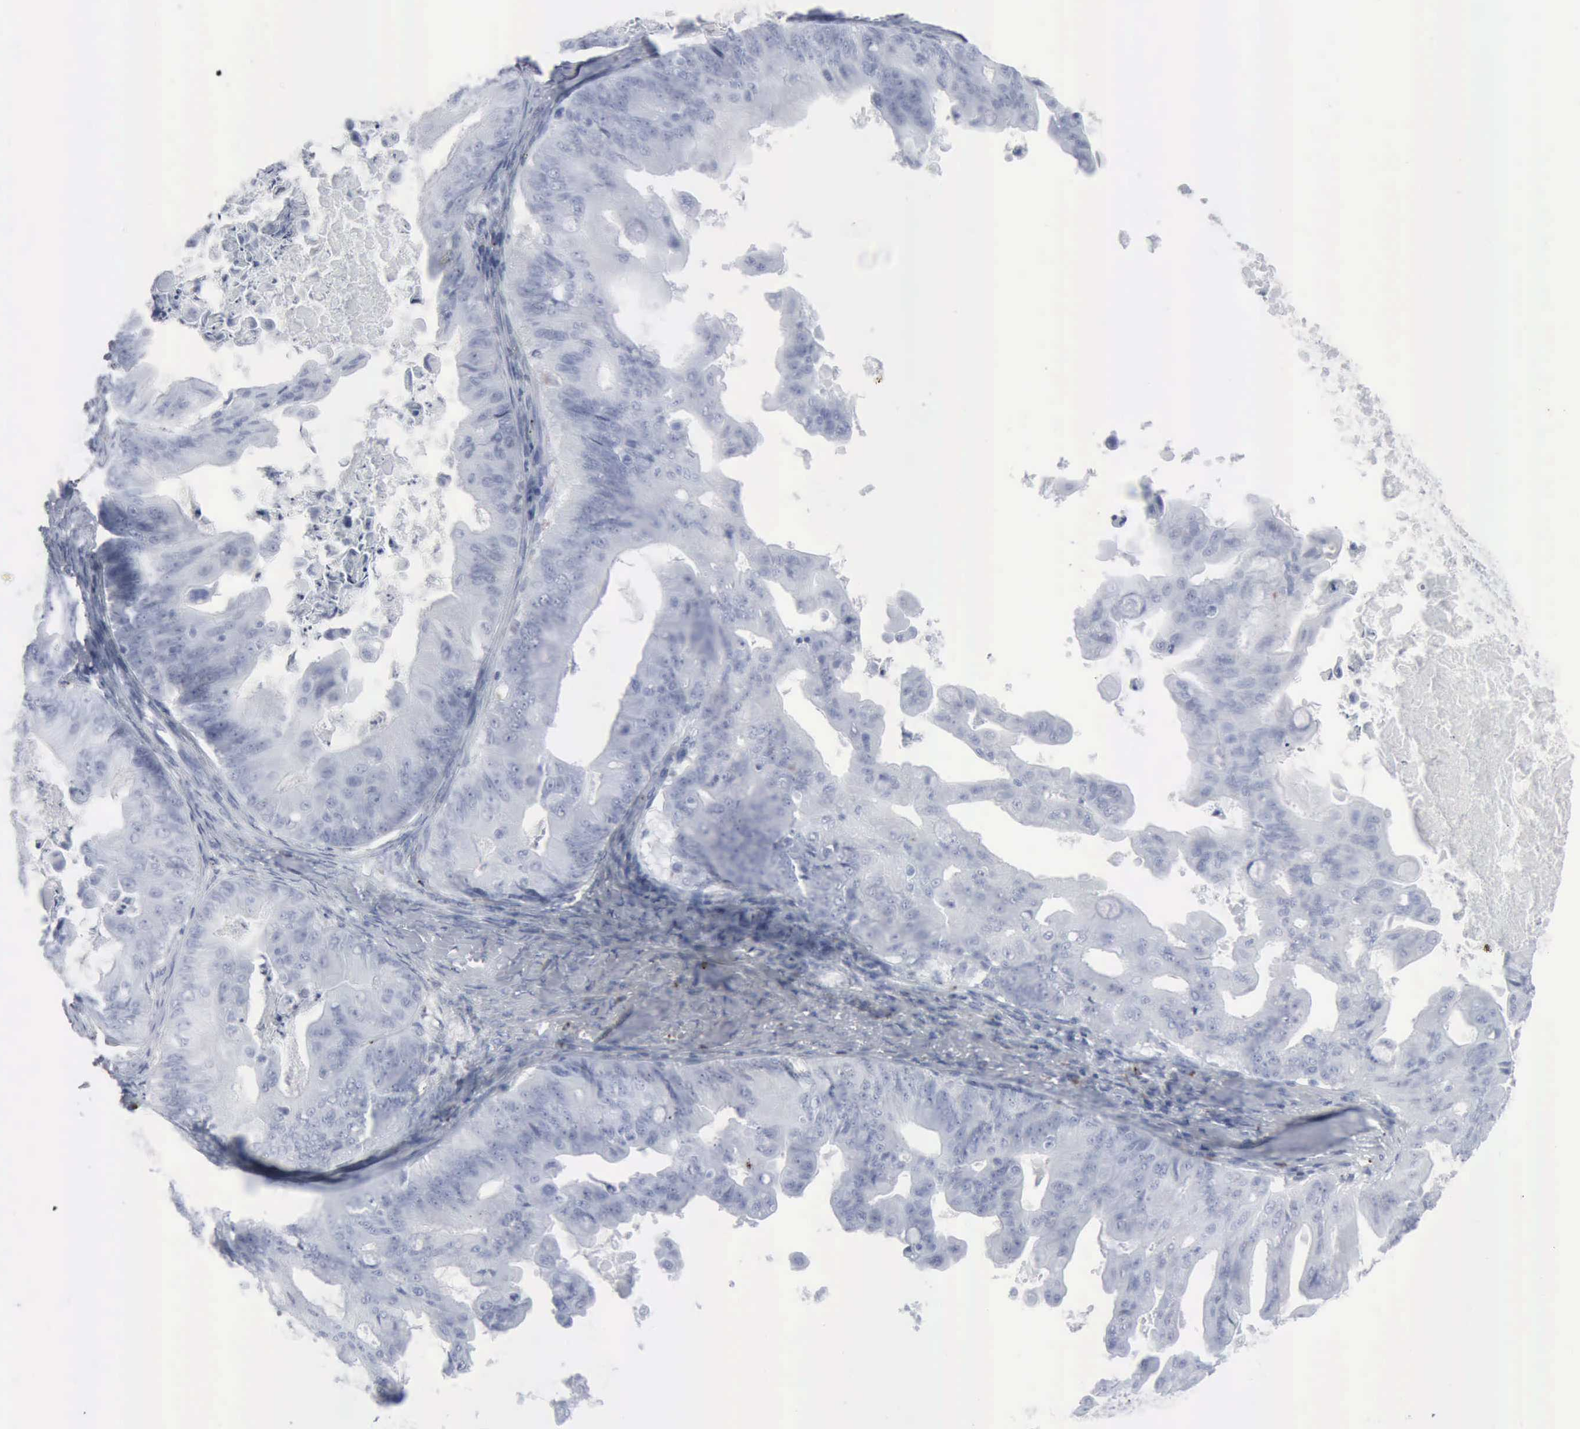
{"staining": {"intensity": "negative", "quantity": "none", "location": "none"}, "tissue": "ovarian cancer", "cell_type": "Tumor cells", "image_type": "cancer", "snomed": [{"axis": "morphology", "description": "Cystadenocarcinoma, mucinous, NOS"}, {"axis": "topography", "description": "Ovary"}], "caption": "Immunohistochemical staining of ovarian mucinous cystadenocarcinoma reveals no significant expression in tumor cells.", "gene": "GLA", "patient": {"sex": "female", "age": 37}}